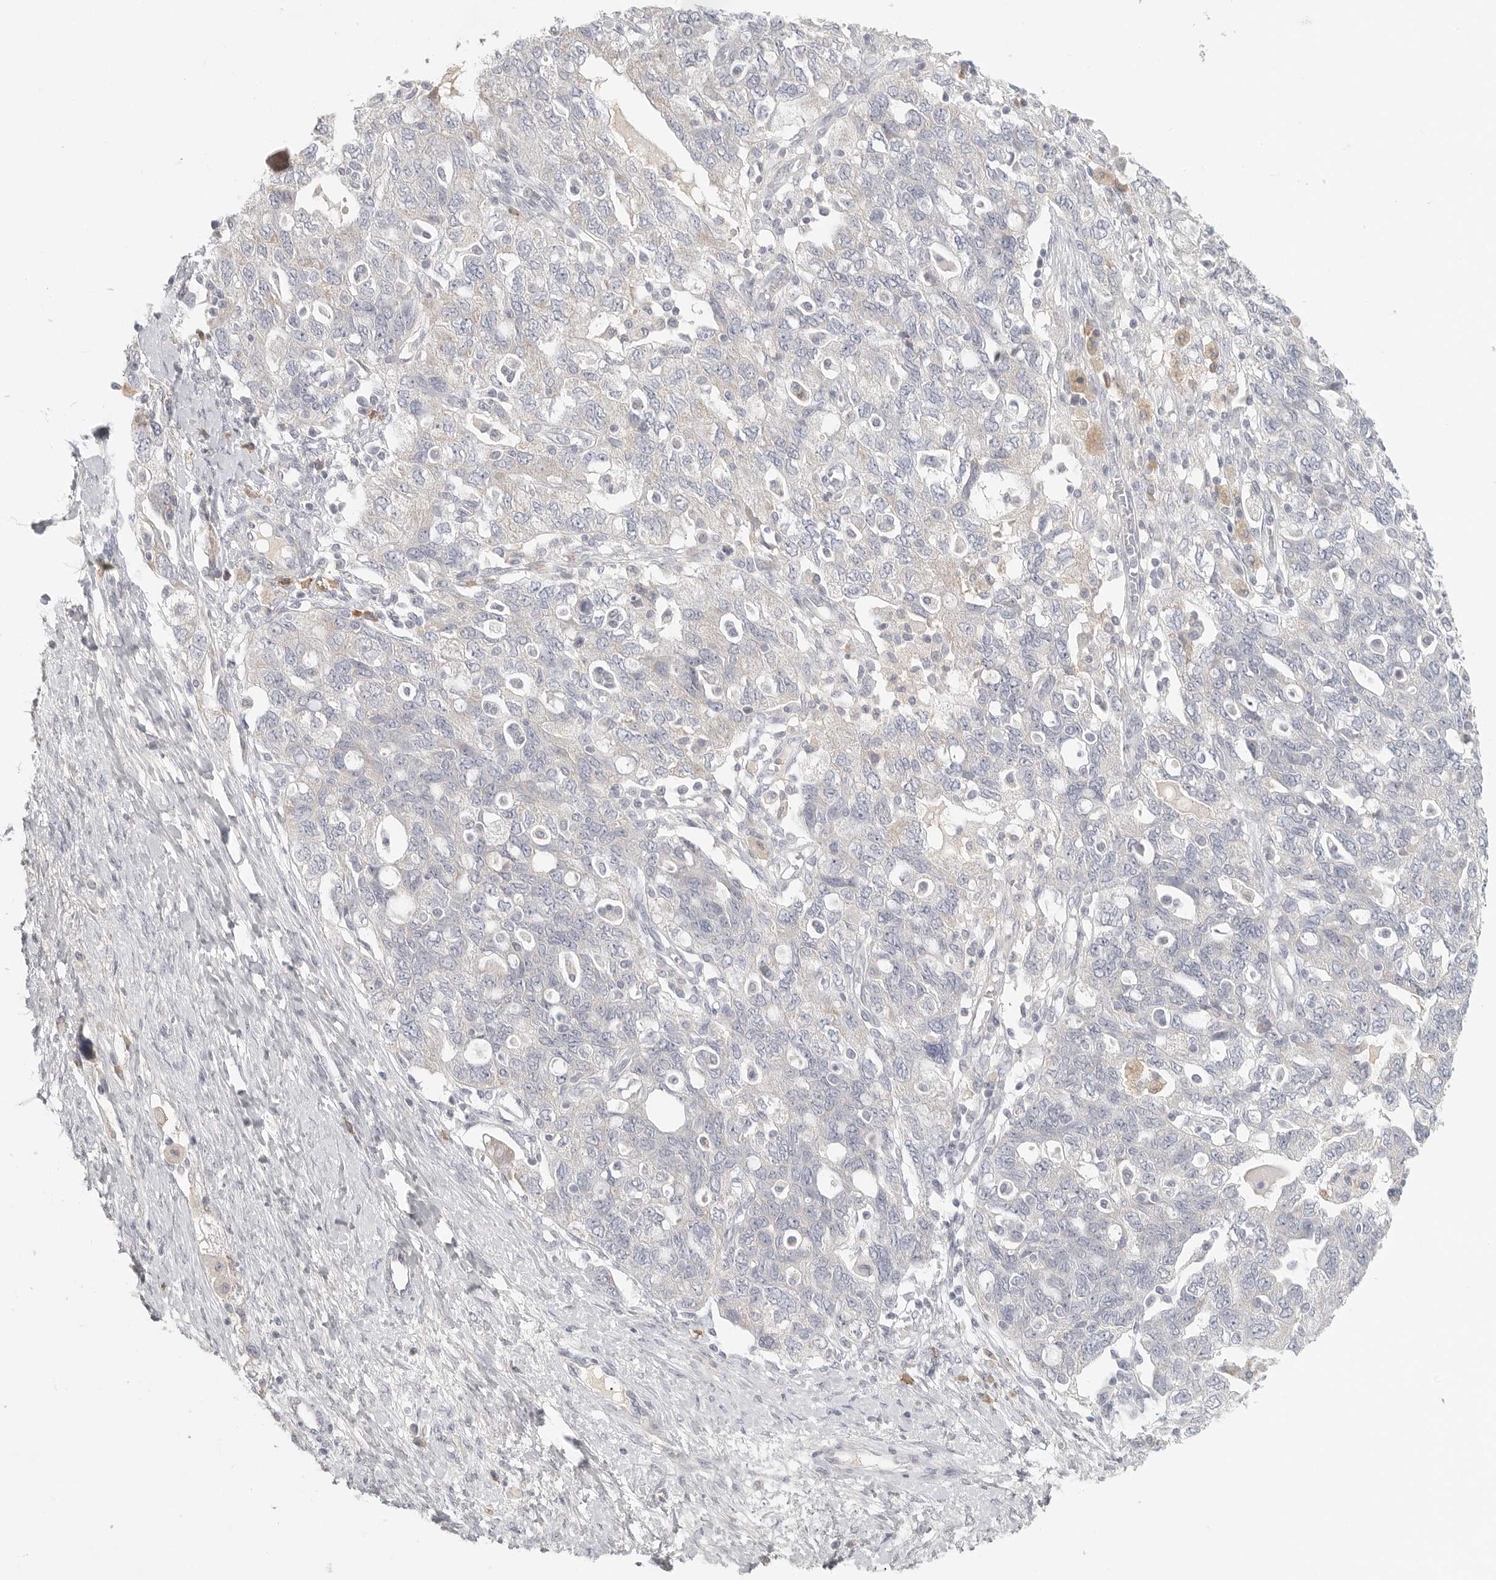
{"staining": {"intensity": "negative", "quantity": "none", "location": "none"}, "tissue": "ovarian cancer", "cell_type": "Tumor cells", "image_type": "cancer", "snomed": [{"axis": "morphology", "description": "Carcinoma, NOS"}, {"axis": "morphology", "description": "Cystadenocarcinoma, serous, NOS"}, {"axis": "topography", "description": "Ovary"}], "caption": "DAB (3,3'-diaminobenzidine) immunohistochemical staining of ovarian serous cystadenocarcinoma demonstrates no significant staining in tumor cells.", "gene": "SLC25A36", "patient": {"sex": "female", "age": 69}}